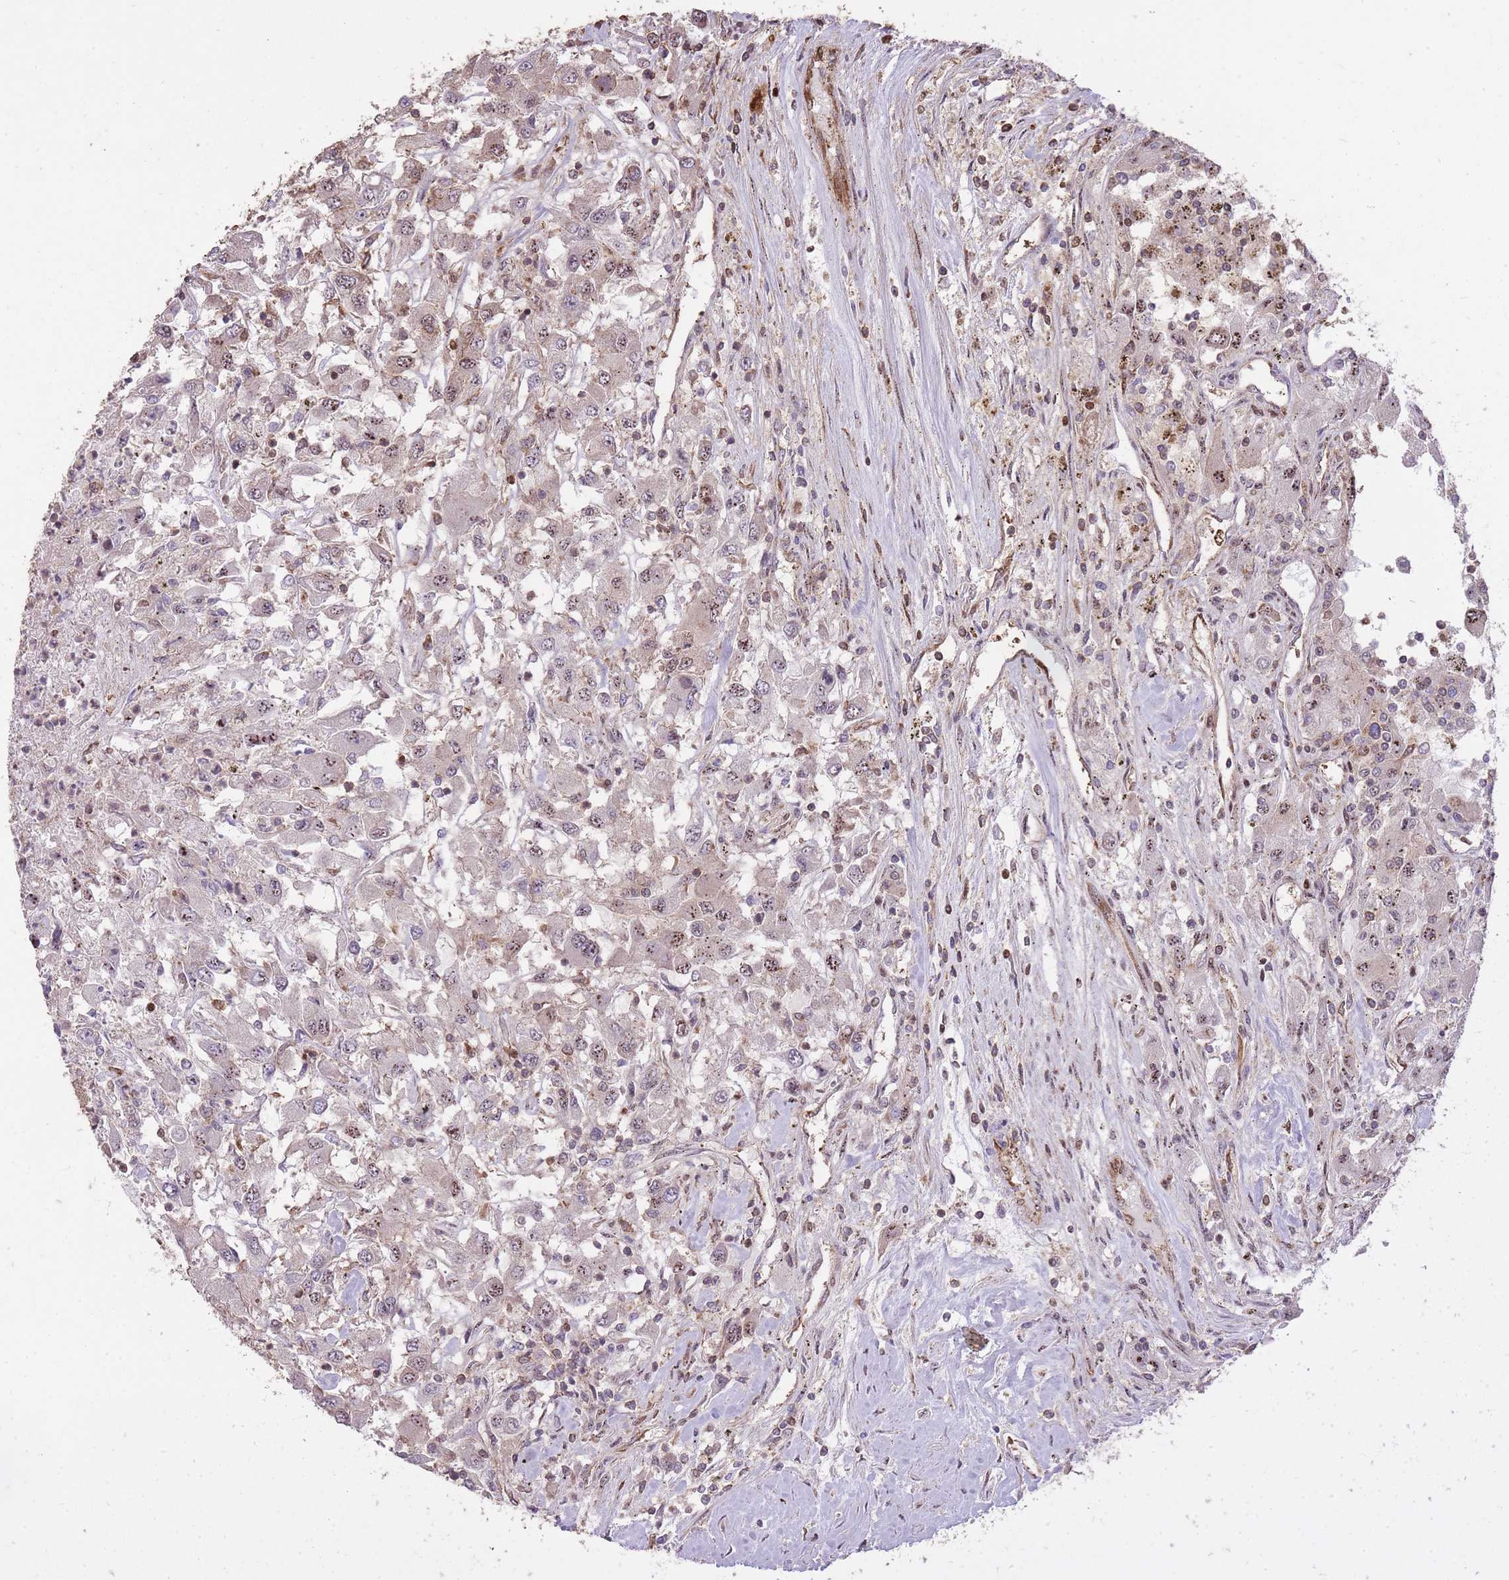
{"staining": {"intensity": "weak", "quantity": ">75%", "location": "nuclear"}, "tissue": "renal cancer", "cell_type": "Tumor cells", "image_type": "cancer", "snomed": [{"axis": "morphology", "description": "Adenocarcinoma, NOS"}, {"axis": "topography", "description": "Kidney"}], "caption": "Immunohistochemical staining of human renal cancer shows low levels of weak nuclear expression in approximately >75% of tumor cells.", "gene": "PLD1", "patient": {"sex": "female", "age": 67}}